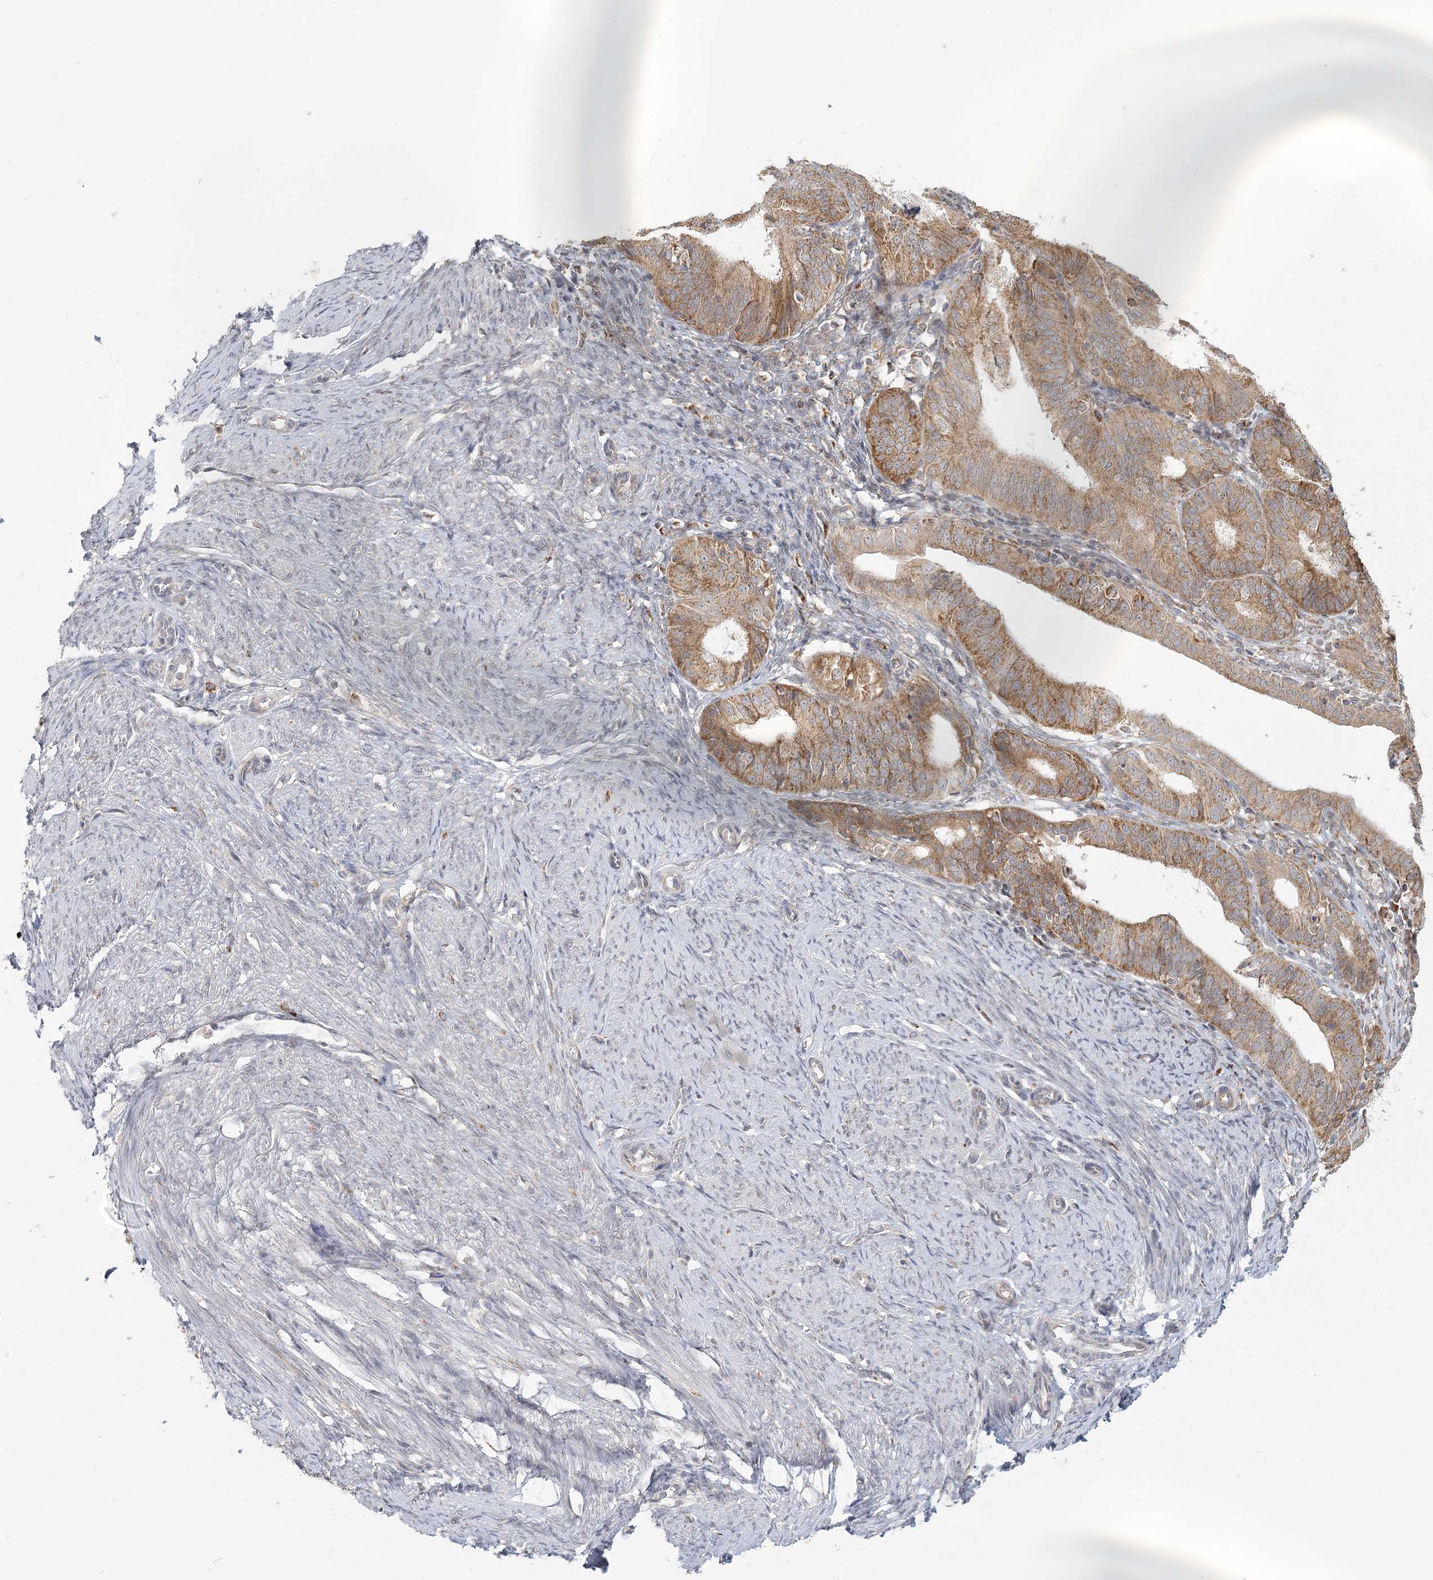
{"staining": {"intensity": "moderate", "quantity": ">75%", "location": "cytoplasmic/membranous"}, "tissue": "endometrial cancer", "cell_type": "Tumor cells", "image_type": "cancer", "snomed": [{"axis": "morphology", "description": "Adenocarcinoma, NOS"}, {"axis": "topography", "description": "Endometrium"}], "caption": "Protein expression analysis of adenocarcinoma (endometrial) exhibits moderate cytoplasmic/membranous staining in approximately >75% of tumor cells.", "gene": "LACTB", "patient": {"sex": "female", "age": 51}}